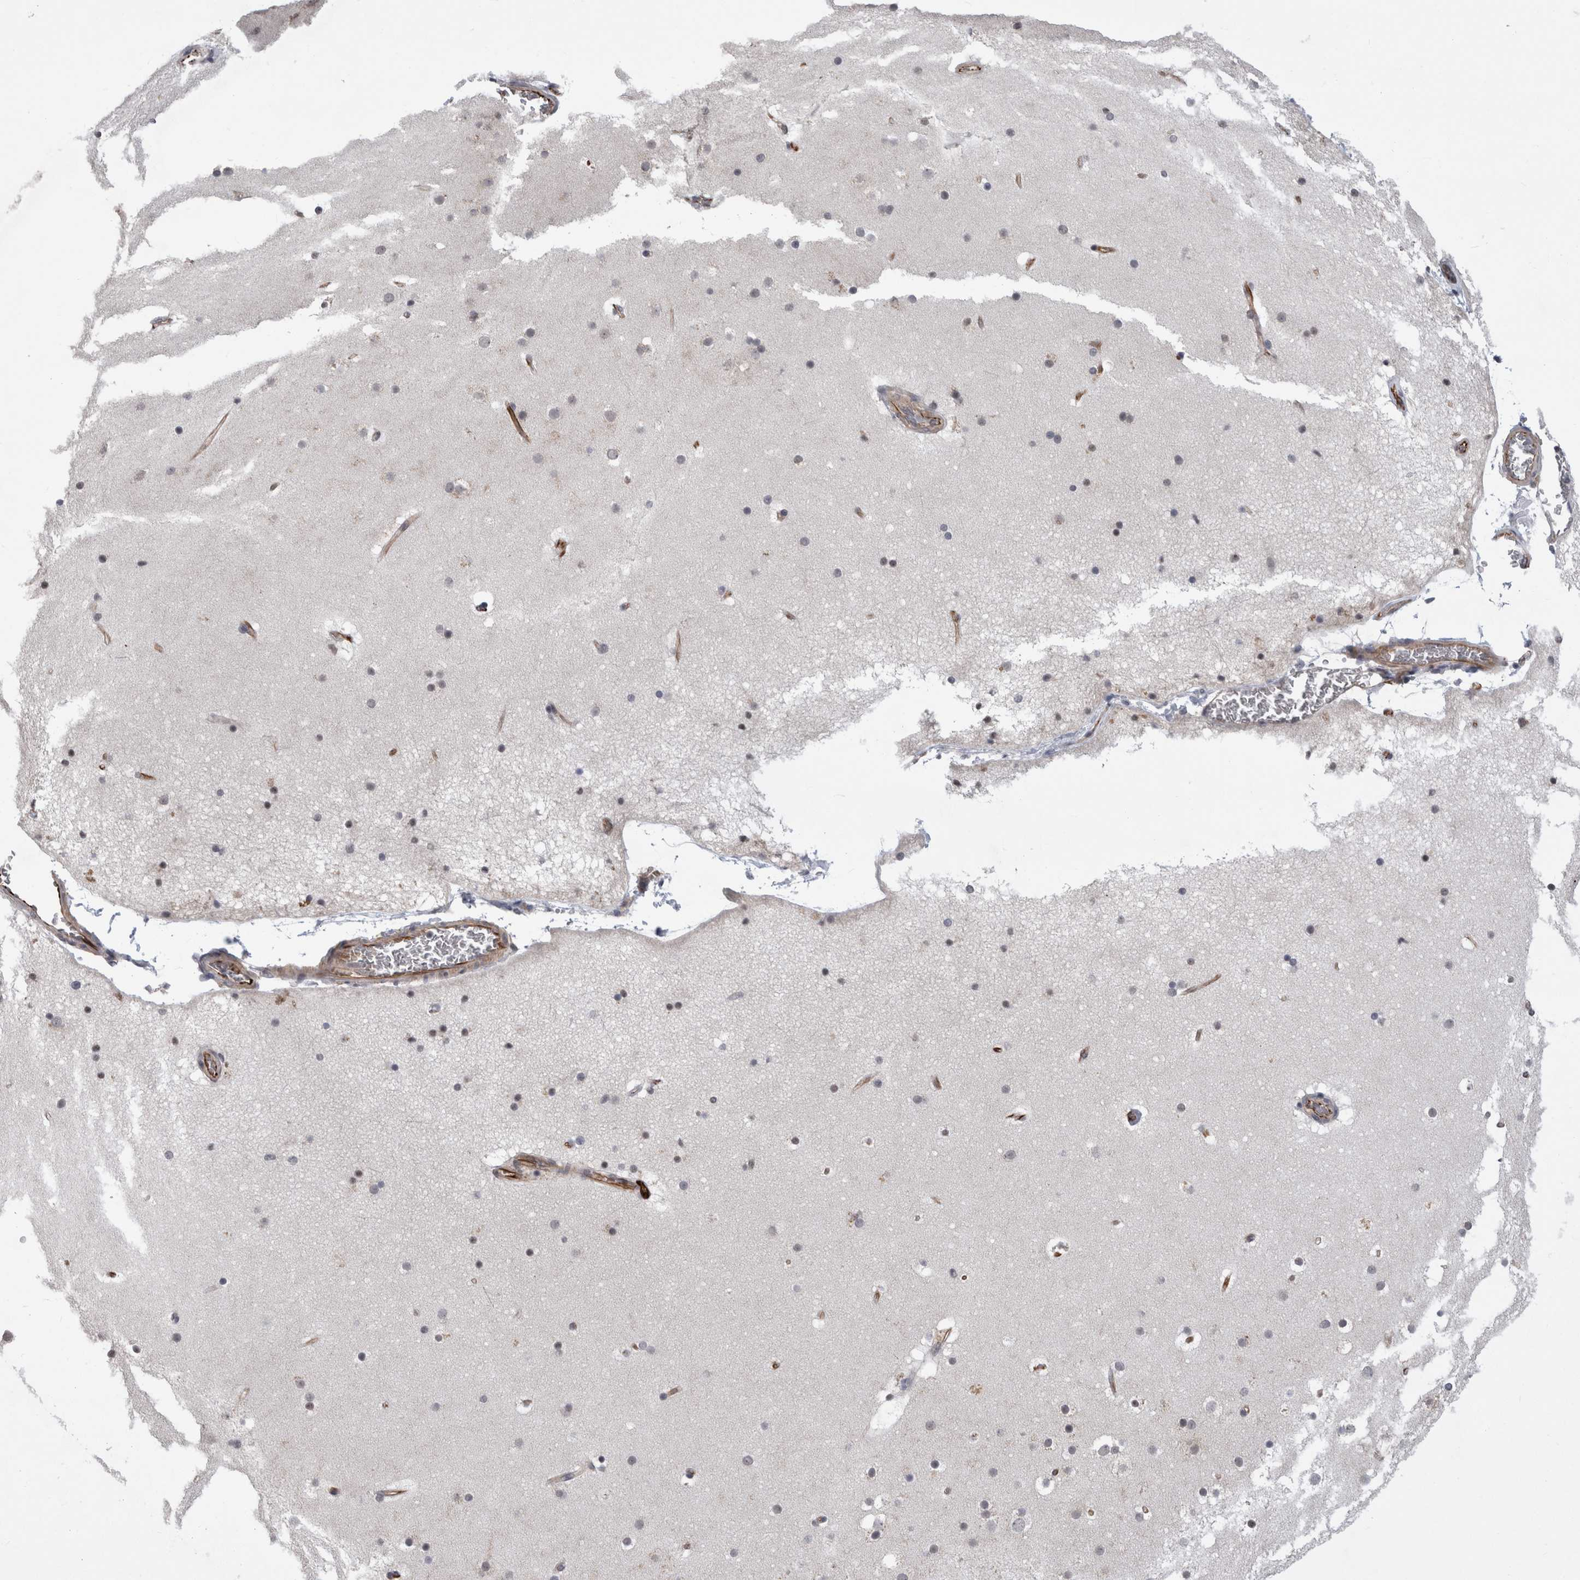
{"staining": {"intensity": "moderate", "quantity": ">75%", "location": "cytoplasmic/membranous"}, "tissue": "cerebral cortex", "cell_type": "Endothelial cells", "image_type": "normal", "snomed": [{"axis": "morphology", "description": "Normal tissue, NOS"}, {"axis": "topography", "description": "Cerebral cortex"}], "caption": "An IHC histopathology image of benign tissue is shown. Protein staining in brown shows moderate cytoplasmic/membranous positivity in cerebral cortex within endothelial cells. (DAB IHC with brightfield microscopy, high magnification).", "gene": "FAM83H", "patient": {"sex": "male", "age": 57}}